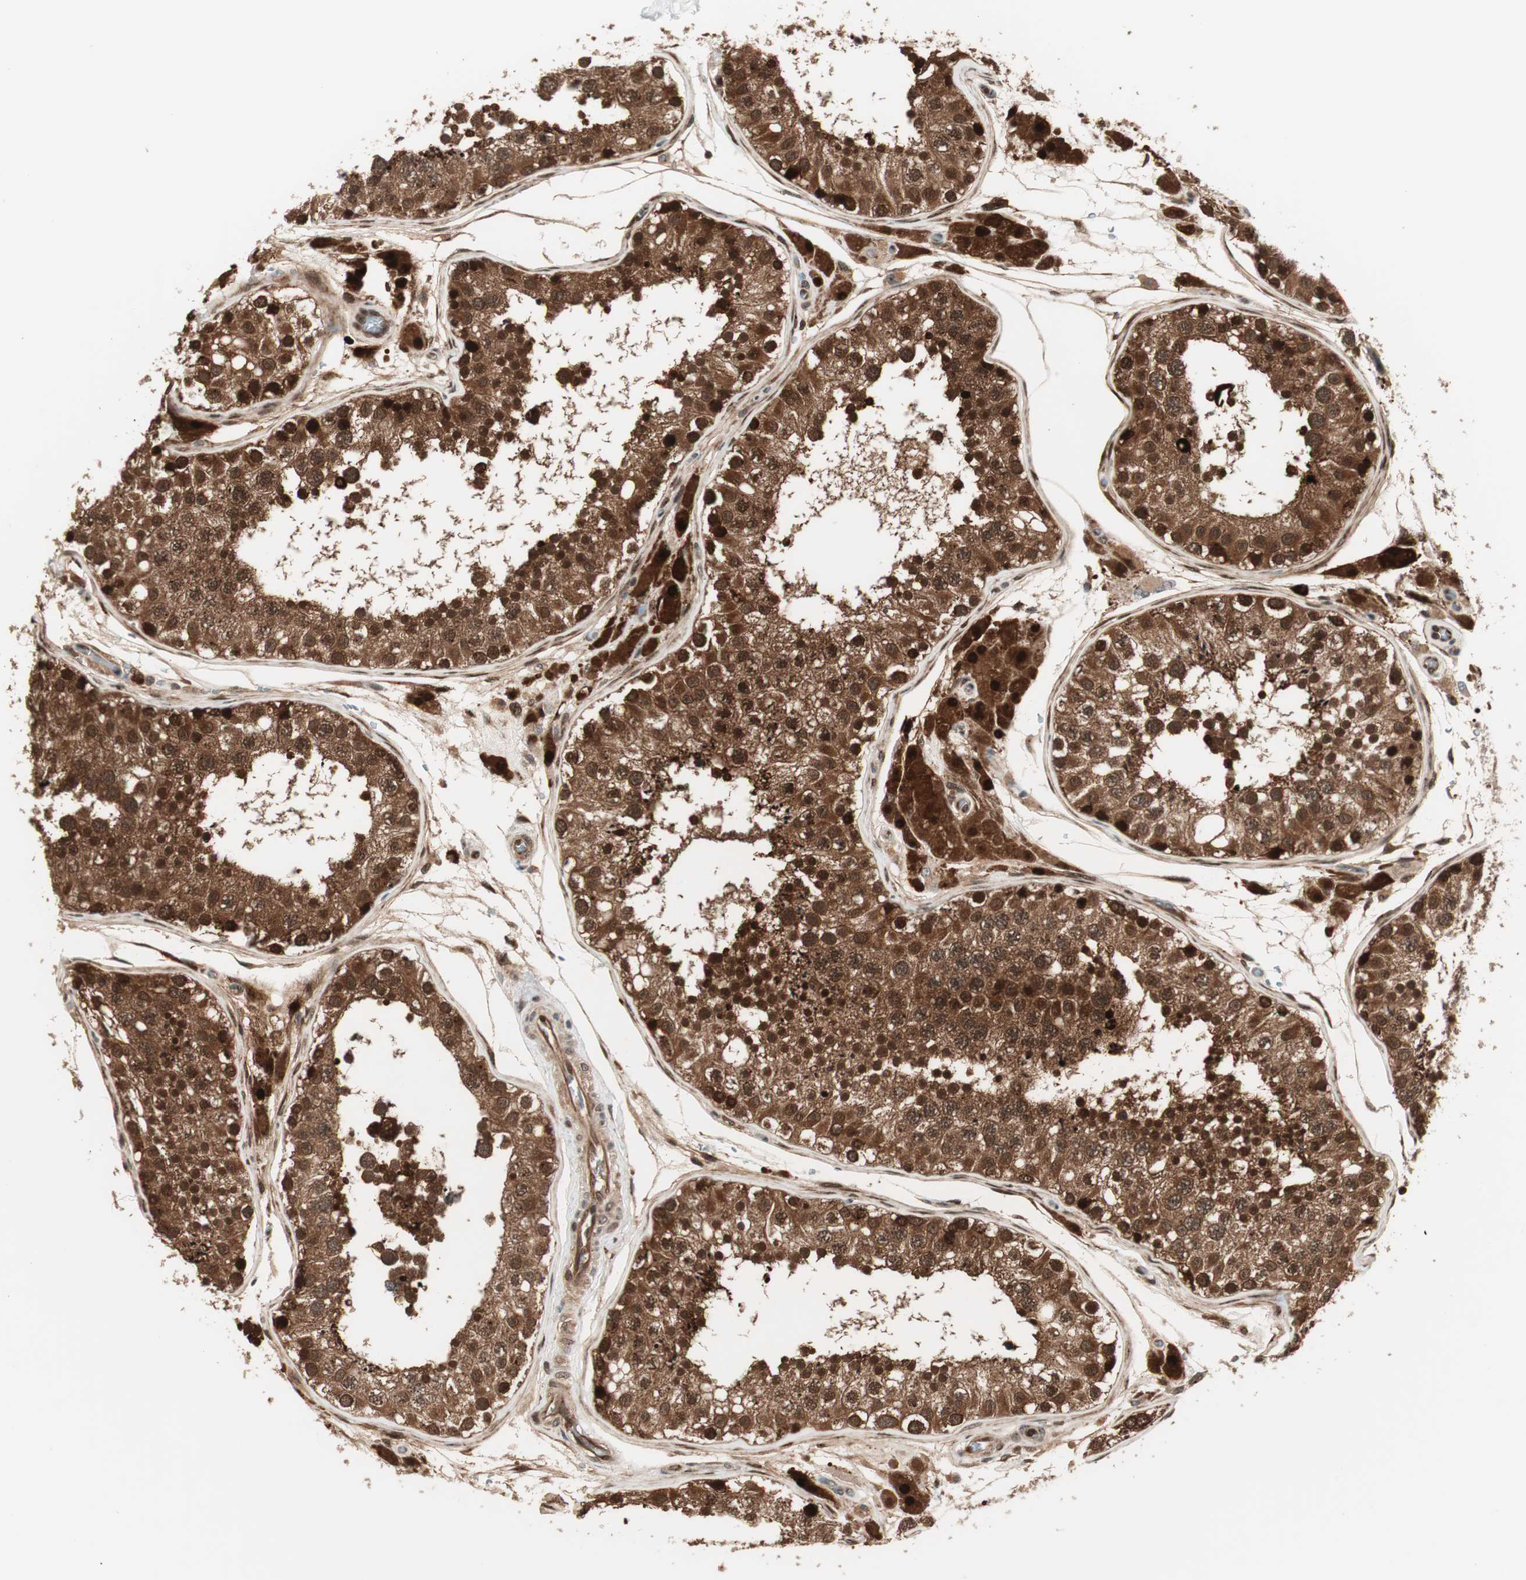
{"staining": {"intensity": "strong", "quantity": ">75%", "location": "cytoplasmic/membranous,nuclear"}, "tissue": "testis", "cell_type": "Cells in seminiferous ducts", "image_type": "normal", "snomed": [{"axis": "morphology", "description": "Normal tissue, NOS"}, {"axis": "topography", "description": "Testis"}], "caption": "Immunohistochemical staining of benign human testis reveals strong cytoplasmic/membranous,nuclear protein staining in about >75% of cells in seminiferous ducts.", "gene": "PRKG2", "patient": {"sex": "male", "age": 26}}